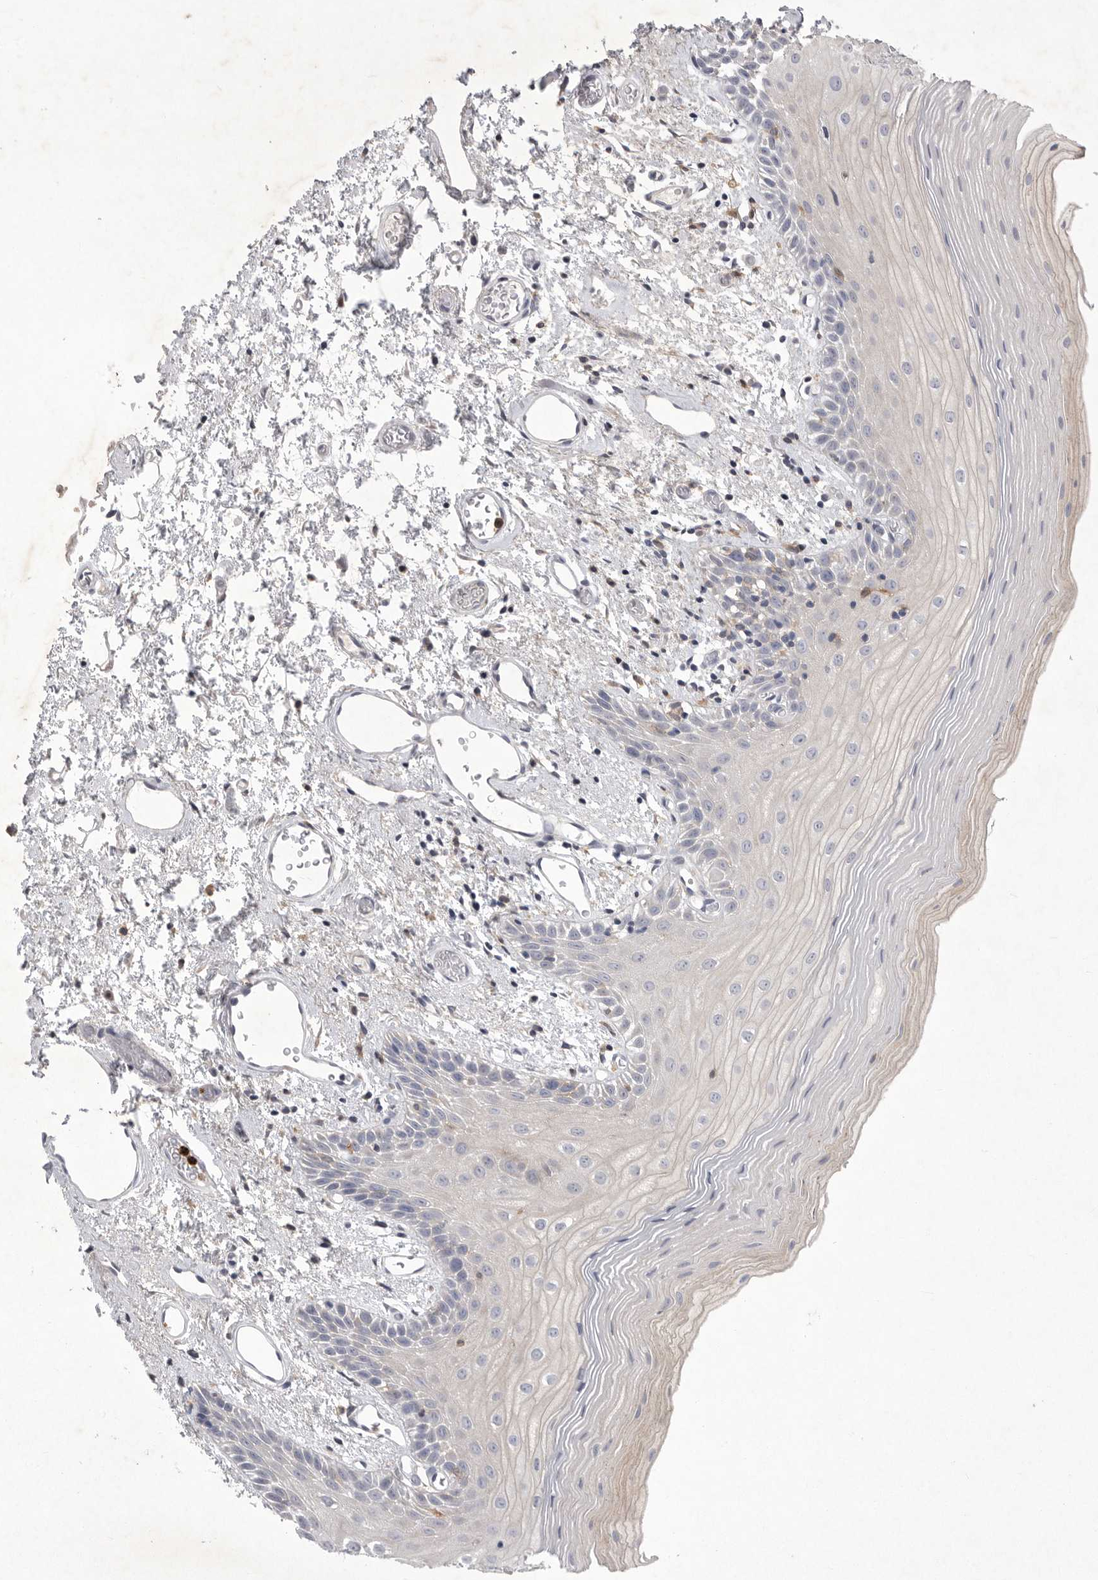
{"staining": {"intensity": "negative", "quantity": "none", "location": "none"}, "tissue": "oral mucosa", "cell_type": "Squamous epithelial cells", "image_type": "normal", "snomed": [{"axis": "morphology", "description": "Normal tissue, NOS"}, {"axis": "topography", "description": "Oral tissue"}], "caption": "Protein analysis of unremarkable oral mucosa exhibits no significant positivity in squamous epithelial cells.", "gene": "SIGLEC10", "patient": {"sex": "male", "age": 52}}